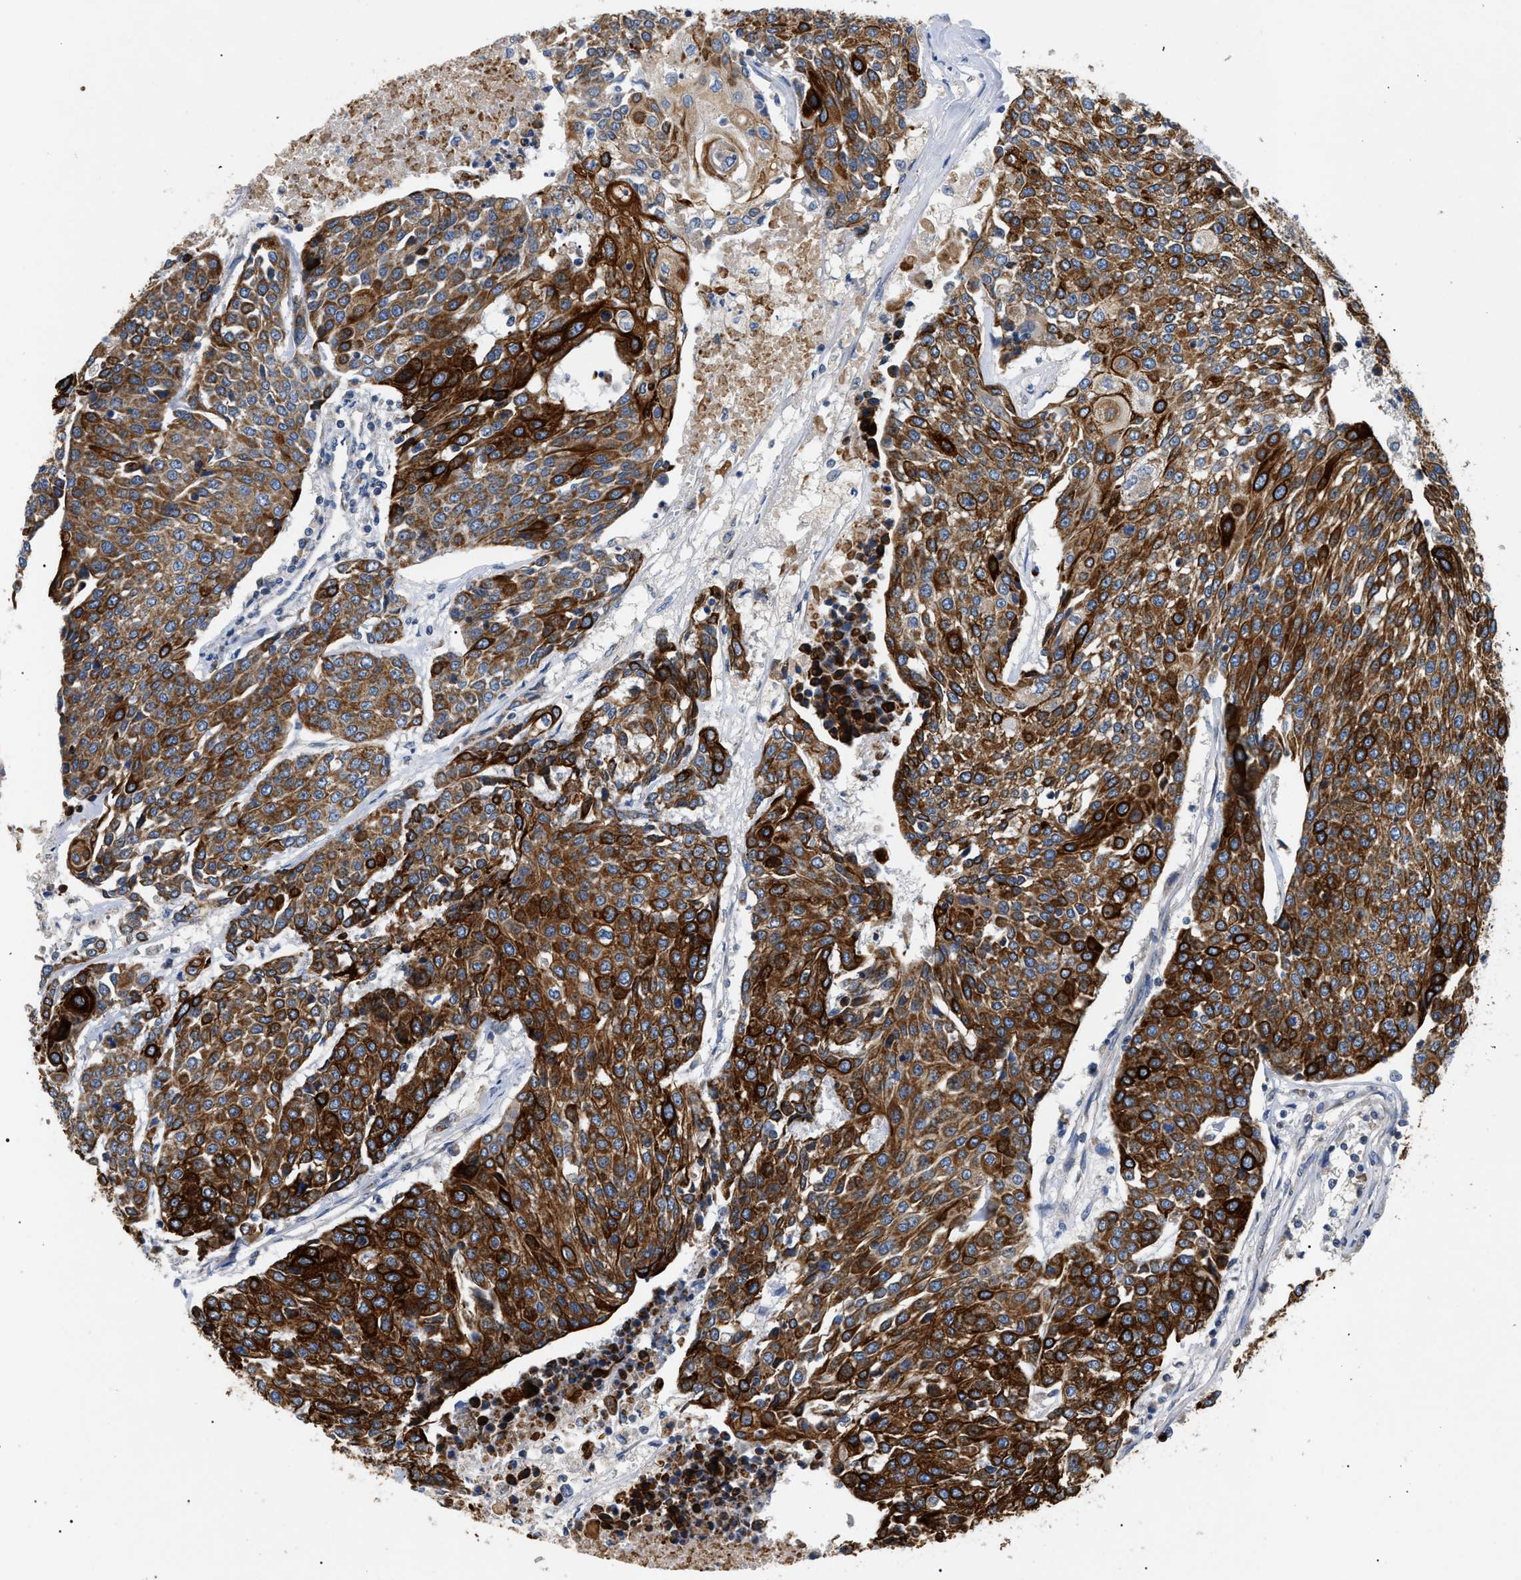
{"staining": {"intensity": "strong", "quantity": ">75%", "location": "cytoplasmic/membranous"}, "tissue": "urothelial cancer", "cell_type": "Tumor cells", "image_type": "cancer", "snomed": [{"axis": "morphology", "description": "Urothelial carcinoma, High grade"}, {"axis": "topography", "description": "Urinary bladder"}], "caption": "Strong cytoplasmic/membranous staining for a protein is seen in approximately >75% of tumor cells of urothelial cancer using immunohistochemistry (IHC).", "gene": "TOMM6", "patient": {"sex": "female", "age": 85}}